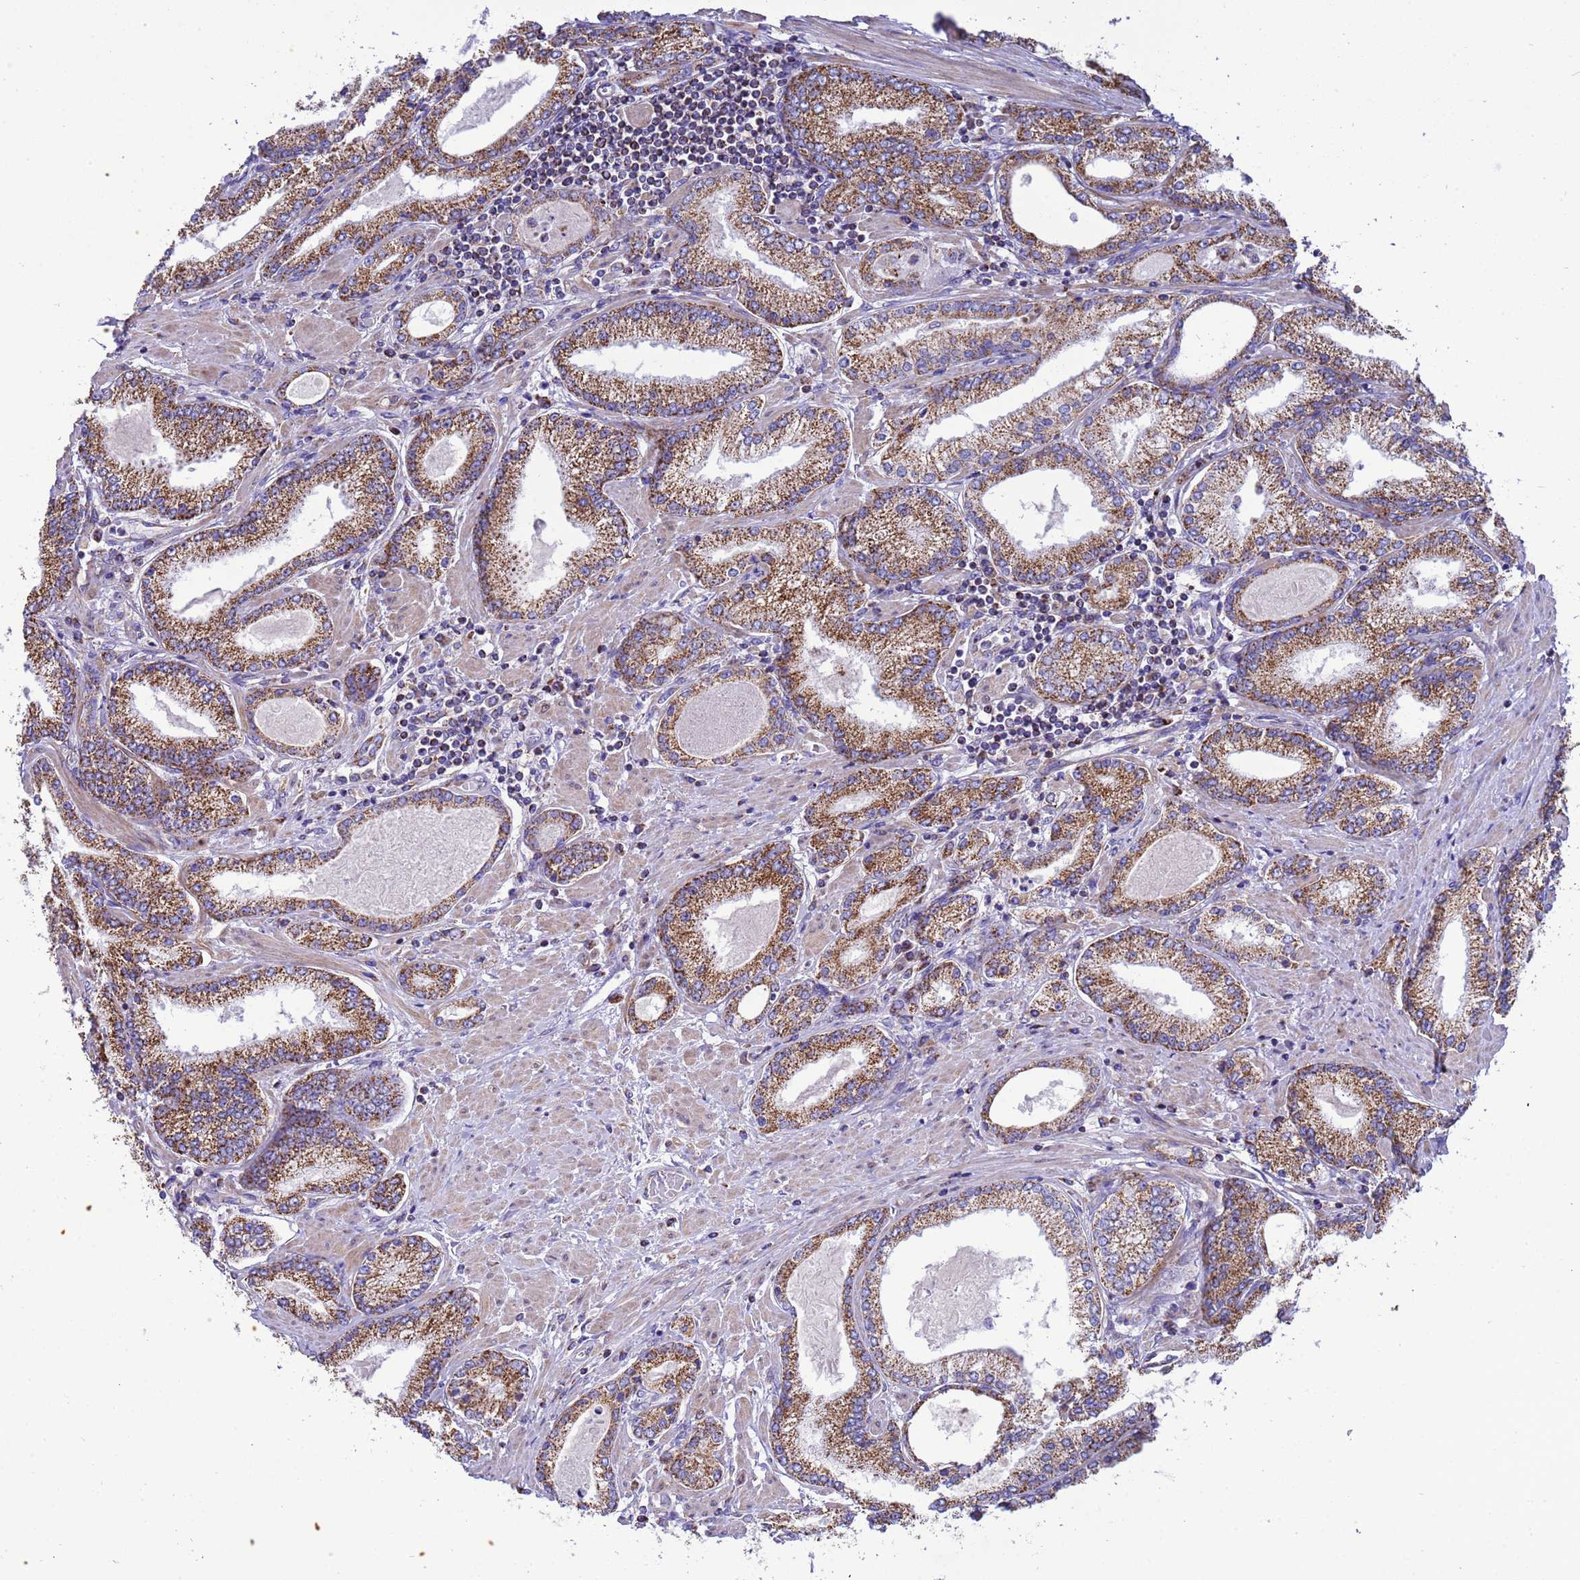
{"staining": {"intensity": "moderate", "quantity": ">75%", "location": "cytoplasmic/membranous"}, "tissue": "prostate cancer", "cell_type": "Tumor cells", "image_type": "cancer", "snomed": [{"axis": "morphology", "description": "Adenocarcinoma, High grade"}, {"axis": "topography", "description": "Prostate"}], "caption": "DAB (3,3'-diaminobenzidine) immunohistochemical staining of high-grade adenocarcinoma (prostate) reveals moderate cytoplasmic/membranous protein staining in approximately >75% of tumor cells.", "gene": "RNF165", "patient": {"sex": "male", "age": 66}}